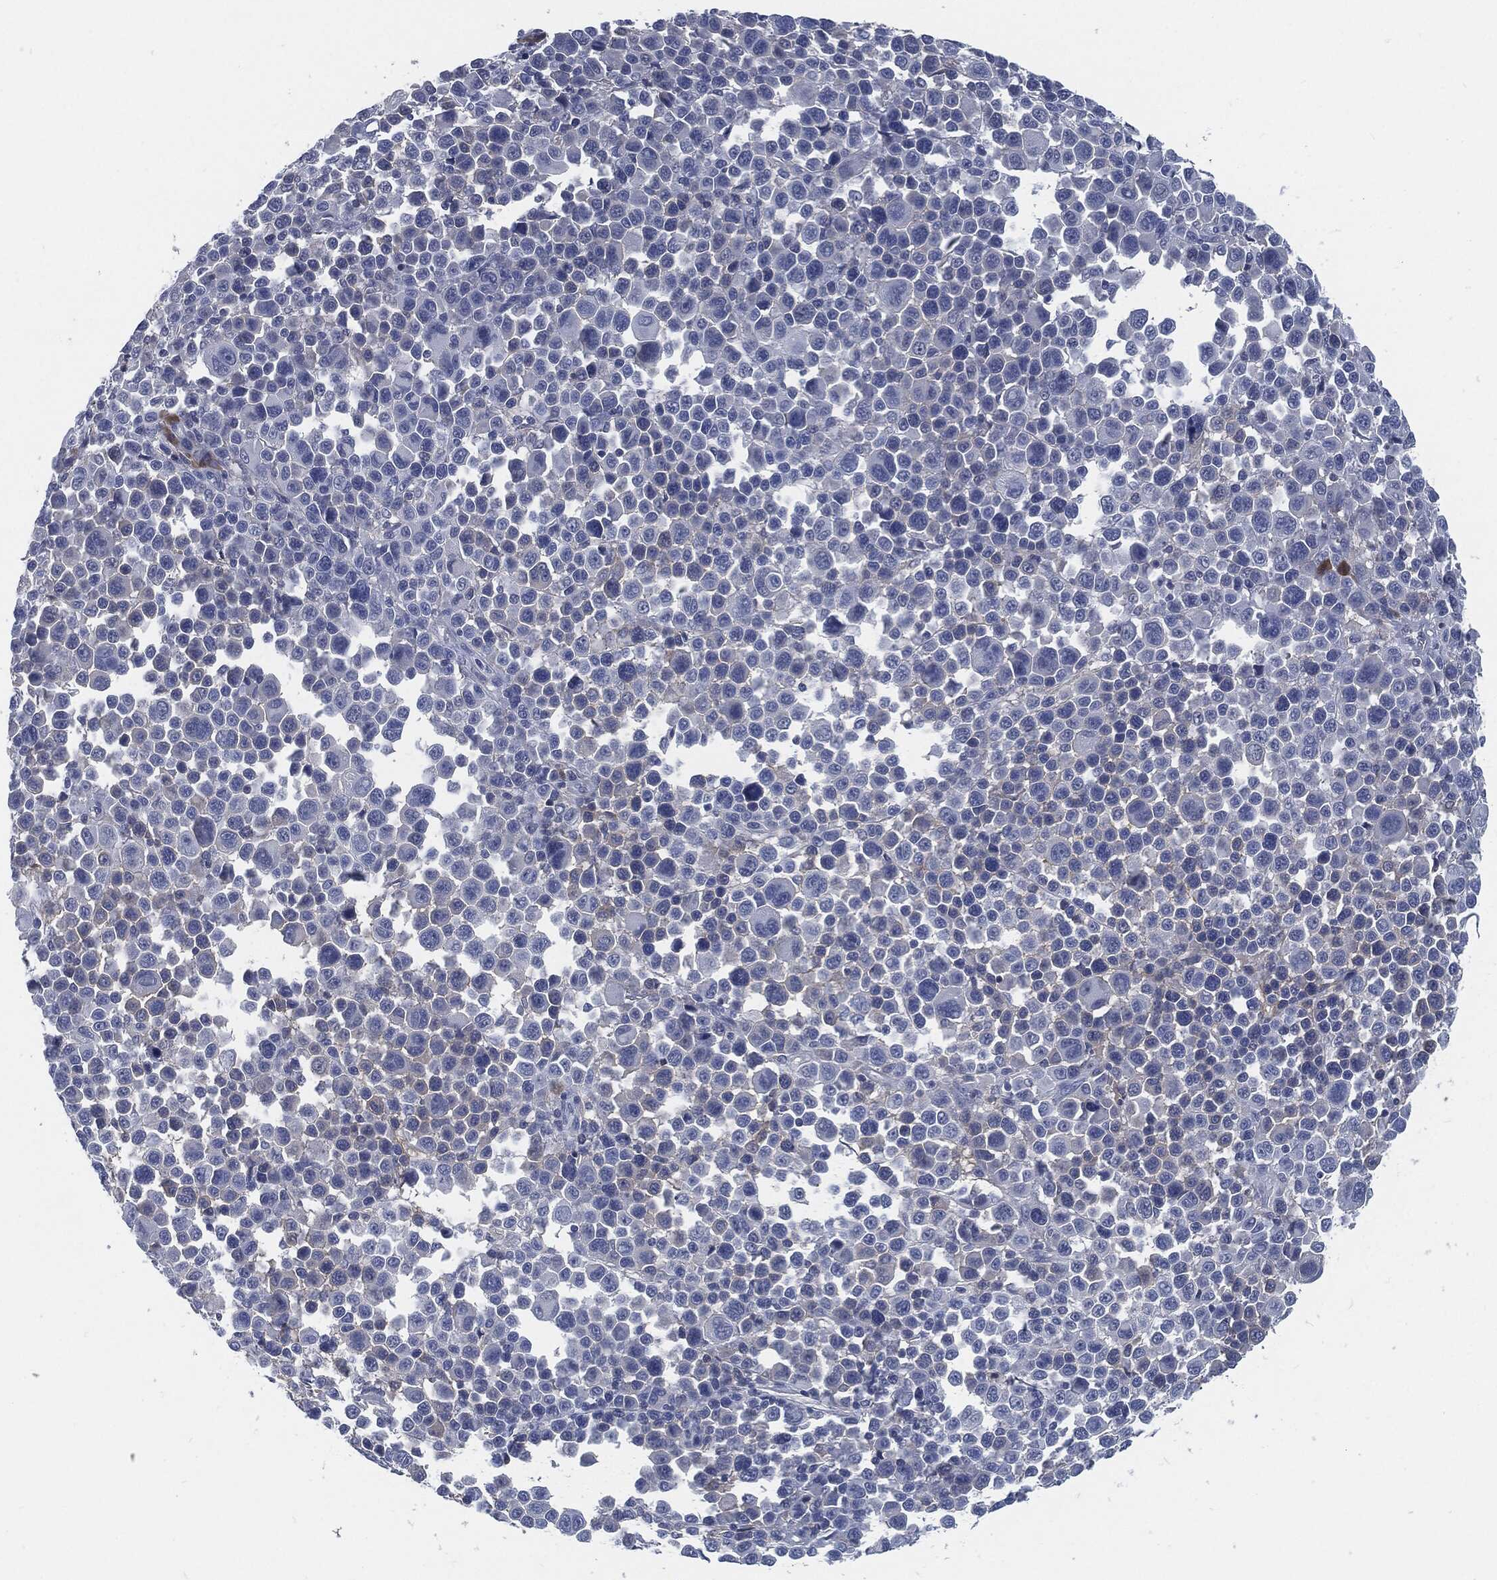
{"staining": {"intensity": "negative", "quantity": "none", "location": "none"}, "tissue": "melanoma", "cell_type": "Tumor cells", "image_type": "cancer", "snomed": [{"axis": "morphology", "description": "Malignant melanoma, NOS"}, {"axis": "topography", "description": "Skin"}], "caption": "An immunohistochemistry photomicrograph of malignant melanoma is shown. There is no staining in tumor cells of malignant melanoma.", "gene": "MST1", "patient": {"sex": "female", "age": 57}}